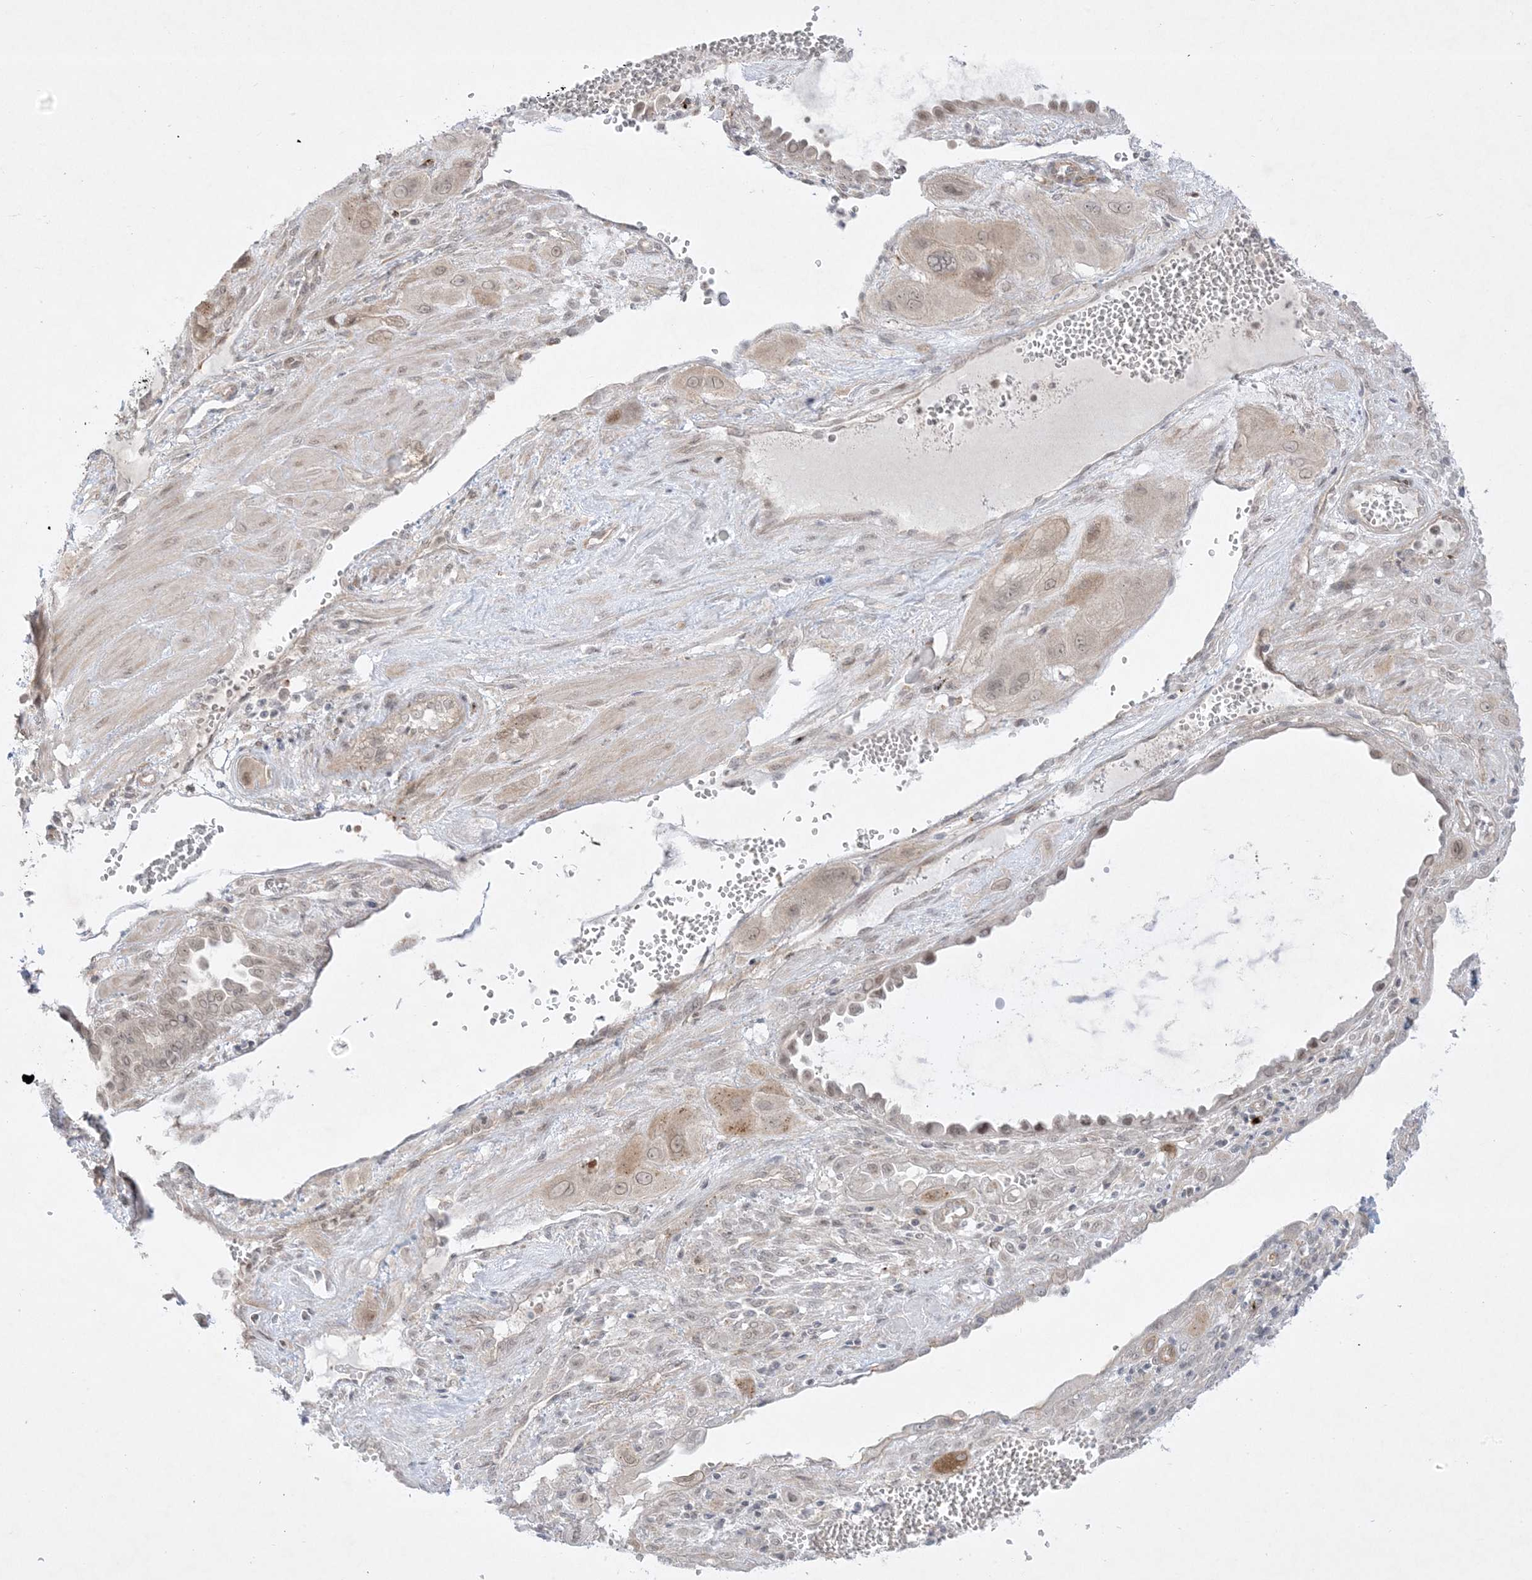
{"staining": {"intensity": "weak", "quantity": ">75%", "location": "cytoplasmic/membranous,nuclear"}, "tissue": "cervical cancer", "cell_type": "Tumor cells", "image_type": "cancer", "snomed": [{"axis": "morphology", "description": "Squamous cell carcinoma, NOS"}, {"axis": "topography", "description": "Cervix"}], "caption": "There is low levels of weak cytoplasmic/membranous and nuclear staining in tumor cells of cervical squamous cell carcinoma, as demonstrated by immunohistochemical staining (brown color).", "gene": "PTK6", "patient": {"sex": "female", "age": 34}}